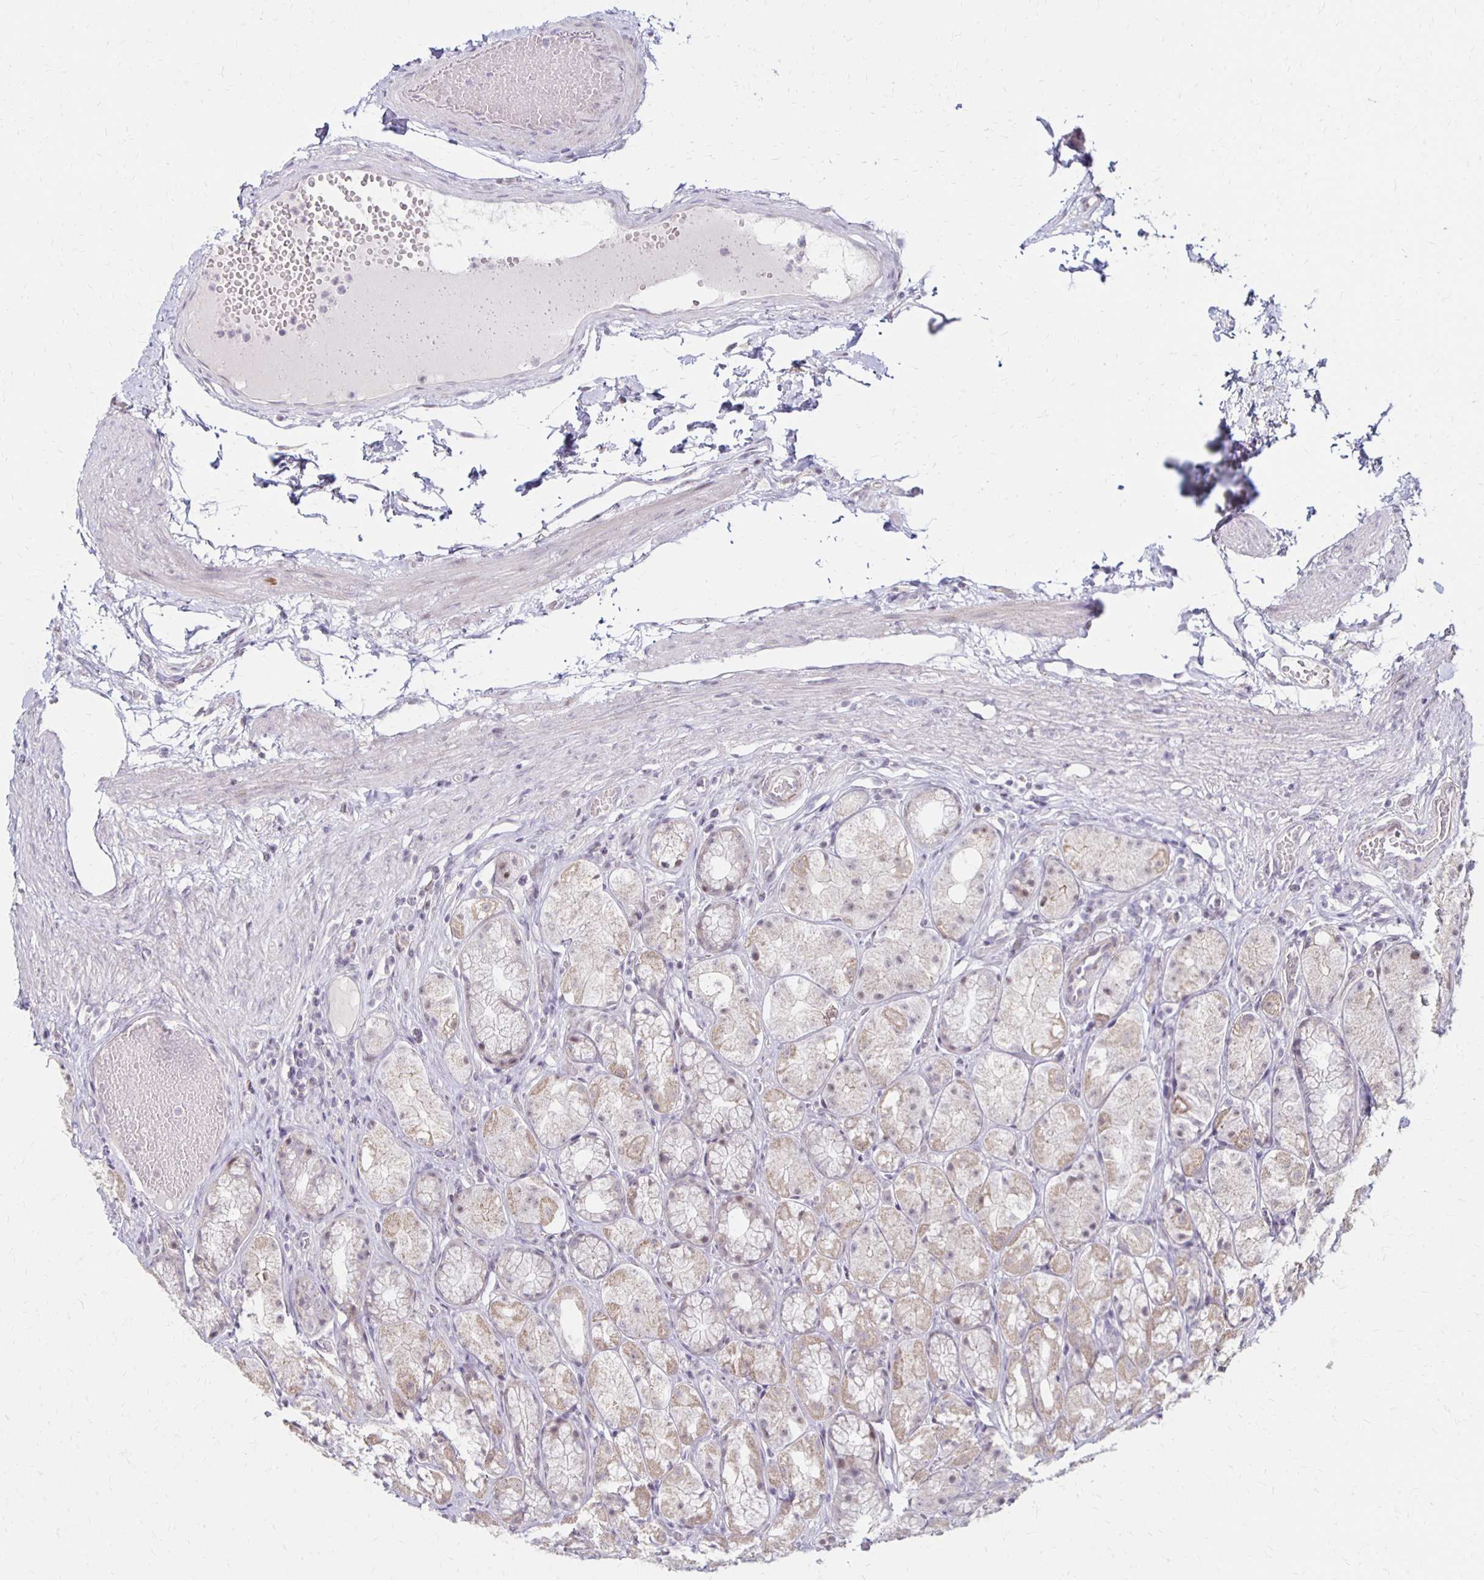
{"staining": {"intensity": "weak", "quantity": "<25%", "location": "cytoplasmic/membranous,nuclear"}, "tissue": "stomach", "cell_type": "Glandular cells", "image_type": "normal", "snomed": [{"axis": "morphology", "description": "Normal tissue, NOS"}, {"axis": "topography", "description": "Stomach"}], "caption": "The photomicrograph displays no significant staining in glandular cells of stomach. Brightfield microscopy of immunohistochemistry (IHC) stained with DAB (brown) and hematoxylin (blue), captured at high magnification.", "gene": "DAGLA", "patient": {"sex": "male", "age": 70}}